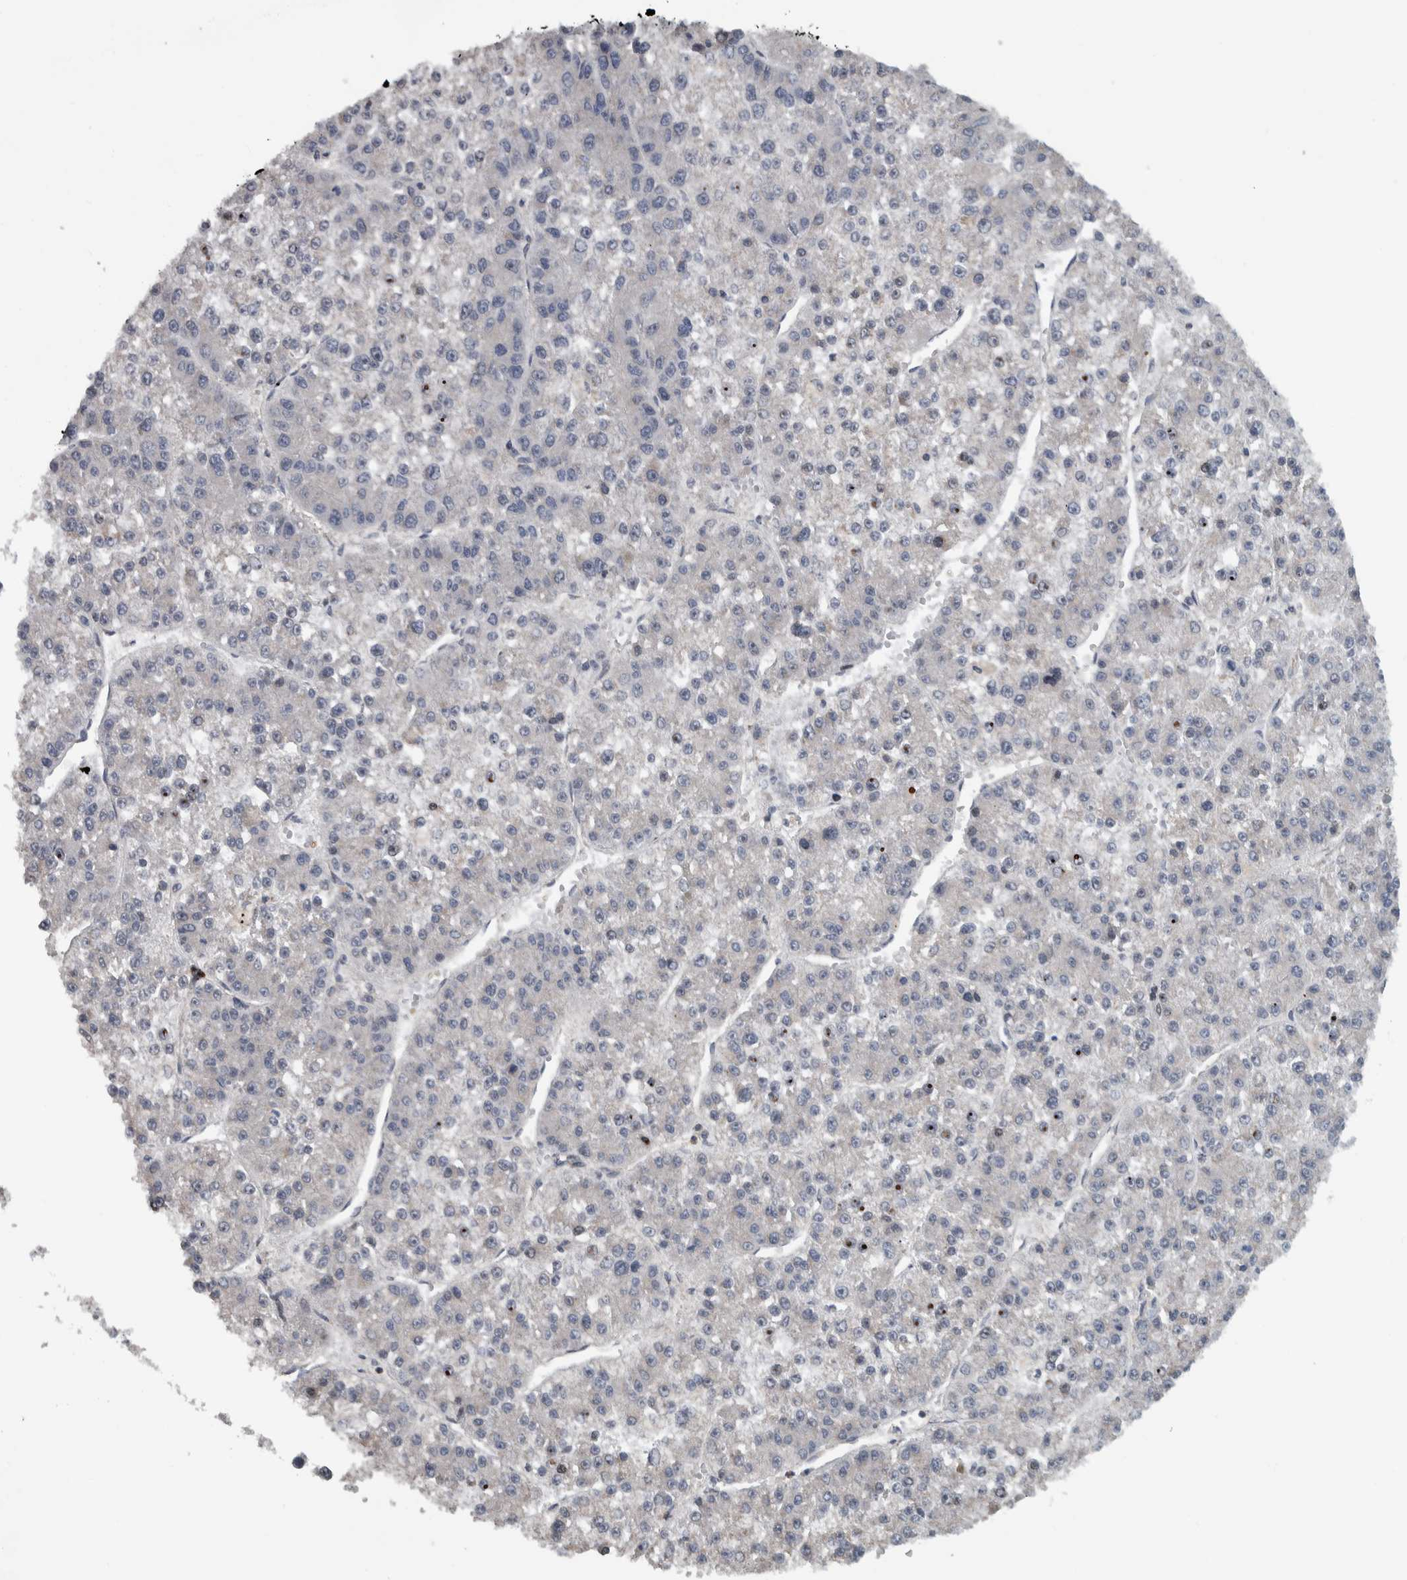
{"staining": {"intensity": "negative", "quantity": "none", "location": "none"}, "tissue": "liver cancer", "cell_type": "Tumor cells", "image_type": "cancer", "snomed": [{"axis": "morphology", "description": "Carcinoma, Hepatocellular, NOS"}, {"axis": "topography", "description": "Liver"}], "caption": "A high-resolution histopathology image shows IHC staining of liver hepatocellular carcinoma, which shows no significant staining in tumor cells.", "gene": "BAIAP2L1", "patient": {"sex": "female", "age": 73}}